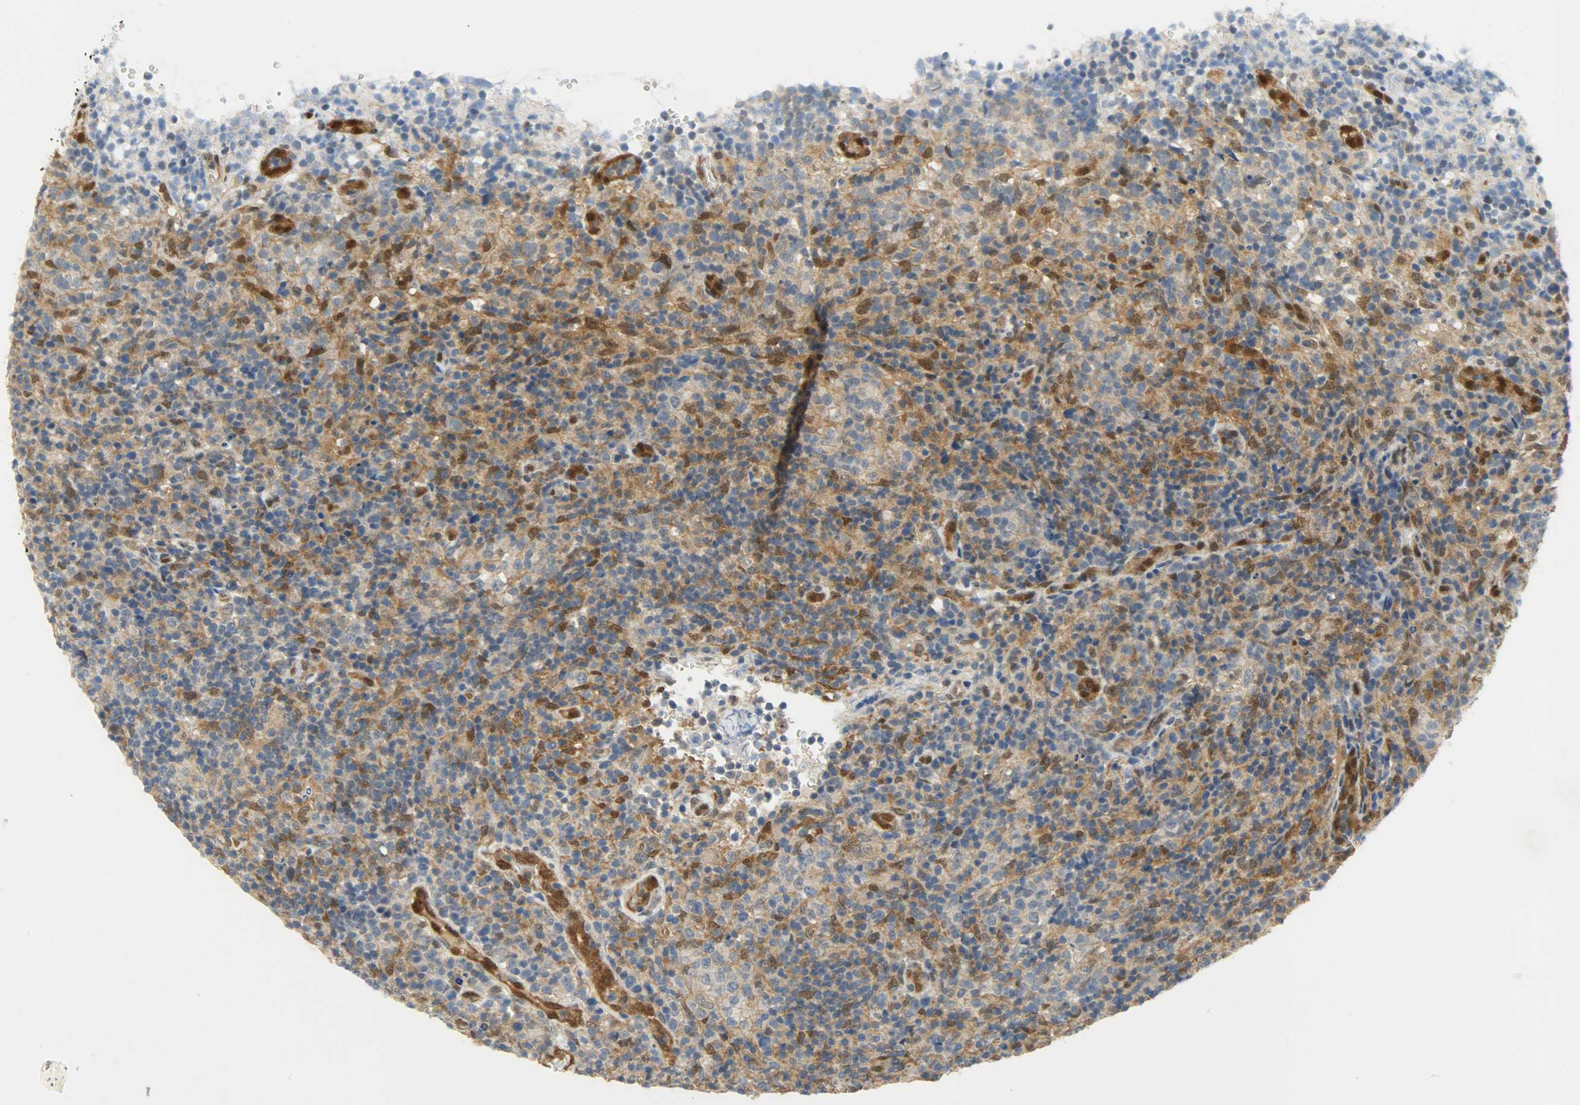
{"staining": {"intensity": "moderate", "quantity": "25%-75%", "location": "cytoplasmic/membranous,nuclear"}, "tissue": "lymphoma", "cell_type": "Tumor cells", "image_type": "cancer", "snomed": [{"axis": "morphology", "description": "Malignant lymphoma, non-Hodgkin's type, High grade"}, {"axis": "topography", "description": "Lymph node"}], "caption": "Immunohistochemistry histopathology image of human lymphoma stained for a protein (brown), which displays medium levels of moderate cytoplasmic/membranous and nuclear expression in approximately 25%-75% of tumor cells.", "gene": "FKBP1A", "patient": {"sex": "female", "age": 76}}